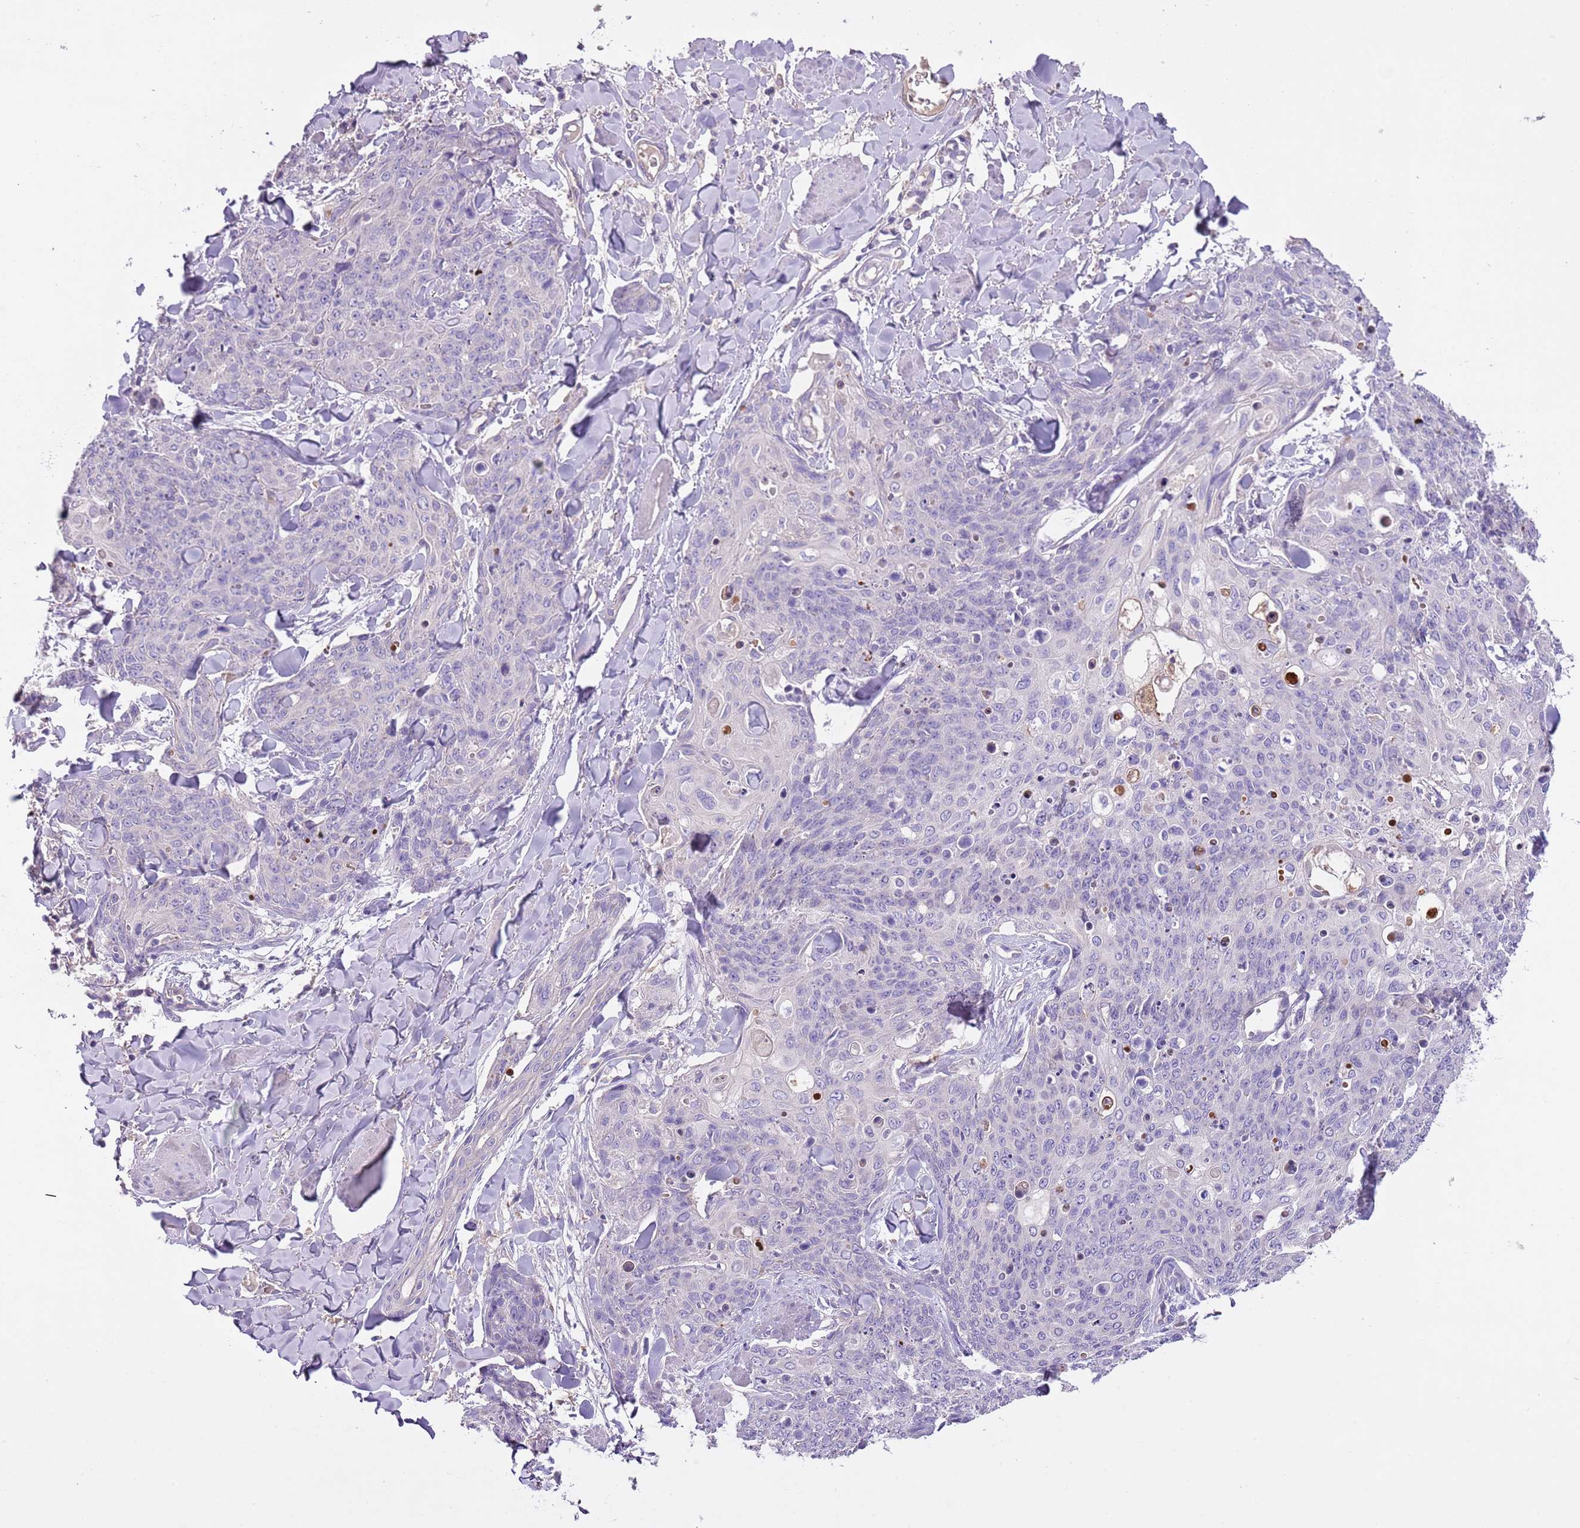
{"staining": {"intensity": "negative", "quantity": "none", "location": "none"}, "tissue": "skin cancer", "cell_type": "Tumor cells", "image_type": "cancer", "snomed": [{"axis": "morphology", "description": "Squamous cell carcinoma, NOS"}, {"axis": "topography", "description": "Skin"}, {"axis": "topography", "description": "Vulva"}], "caption": "An immunohistochemistry (IHC) micrograph of skin cancer (squamous cell carcinoma) is shown. There is no staining in tumor cells of skin cancer (squamous cell carcinoma).", "gene": "HES3", "patient": {"sex": "female", "age": 85}}